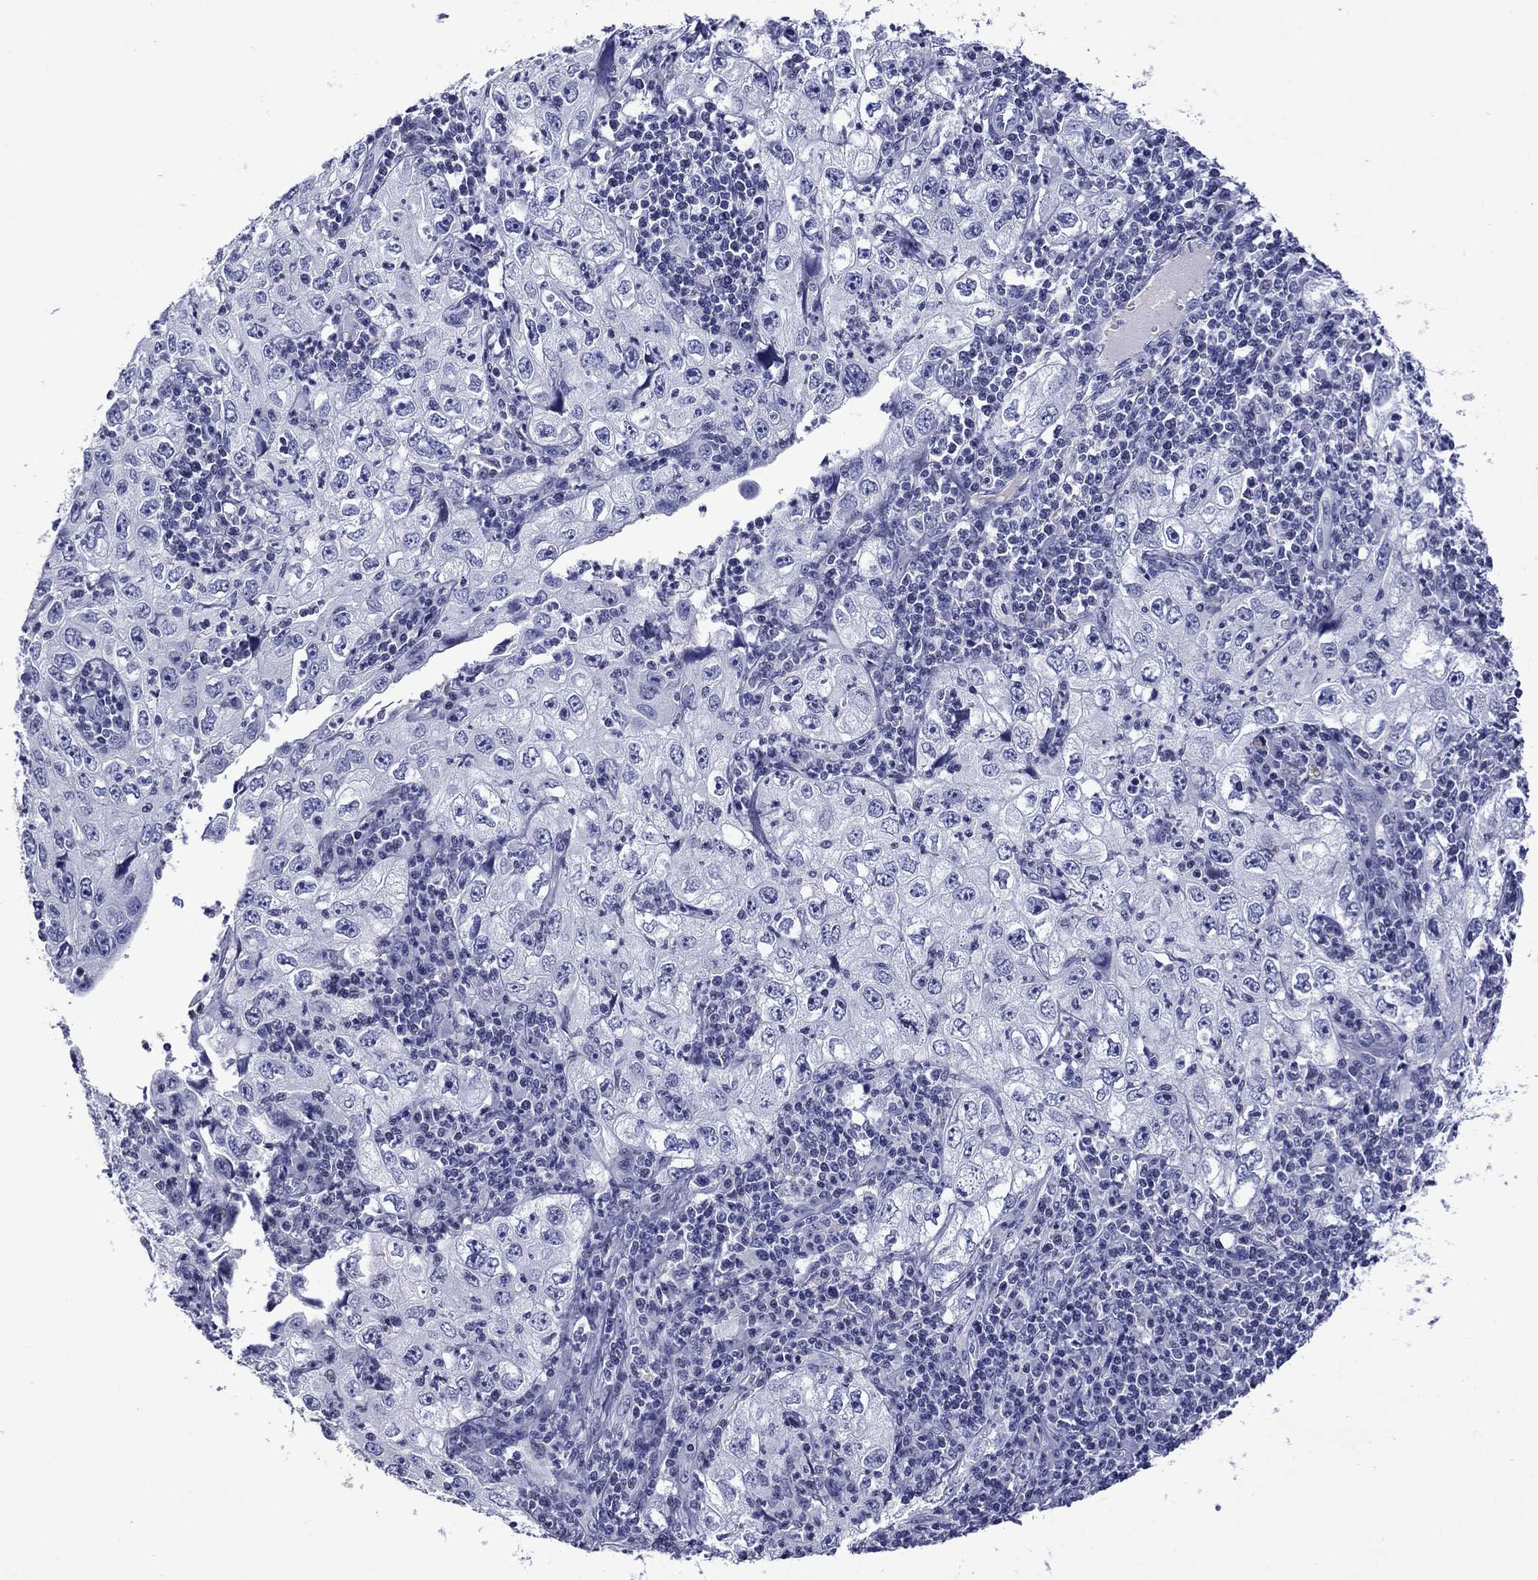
{"staining": {"intensity": "negative", "quantity": "none", "location": "none"}, "tissue": "cervical cancer", "cell_type": "Tumor cells", "image_type": "cancer", "snomed": [{"axis": "morphology", "description": "Squamous cell carcinoma, NOS"}, {"axis": "topography", "description": "Cervix"}], "caption": "Micrograph shows no protein positivity in tumor cells of cervical cancer (squamous cell carcinoma) tissue.", "gene": "PIWIL1", "patient": {"sex": "female", "age": 24}}